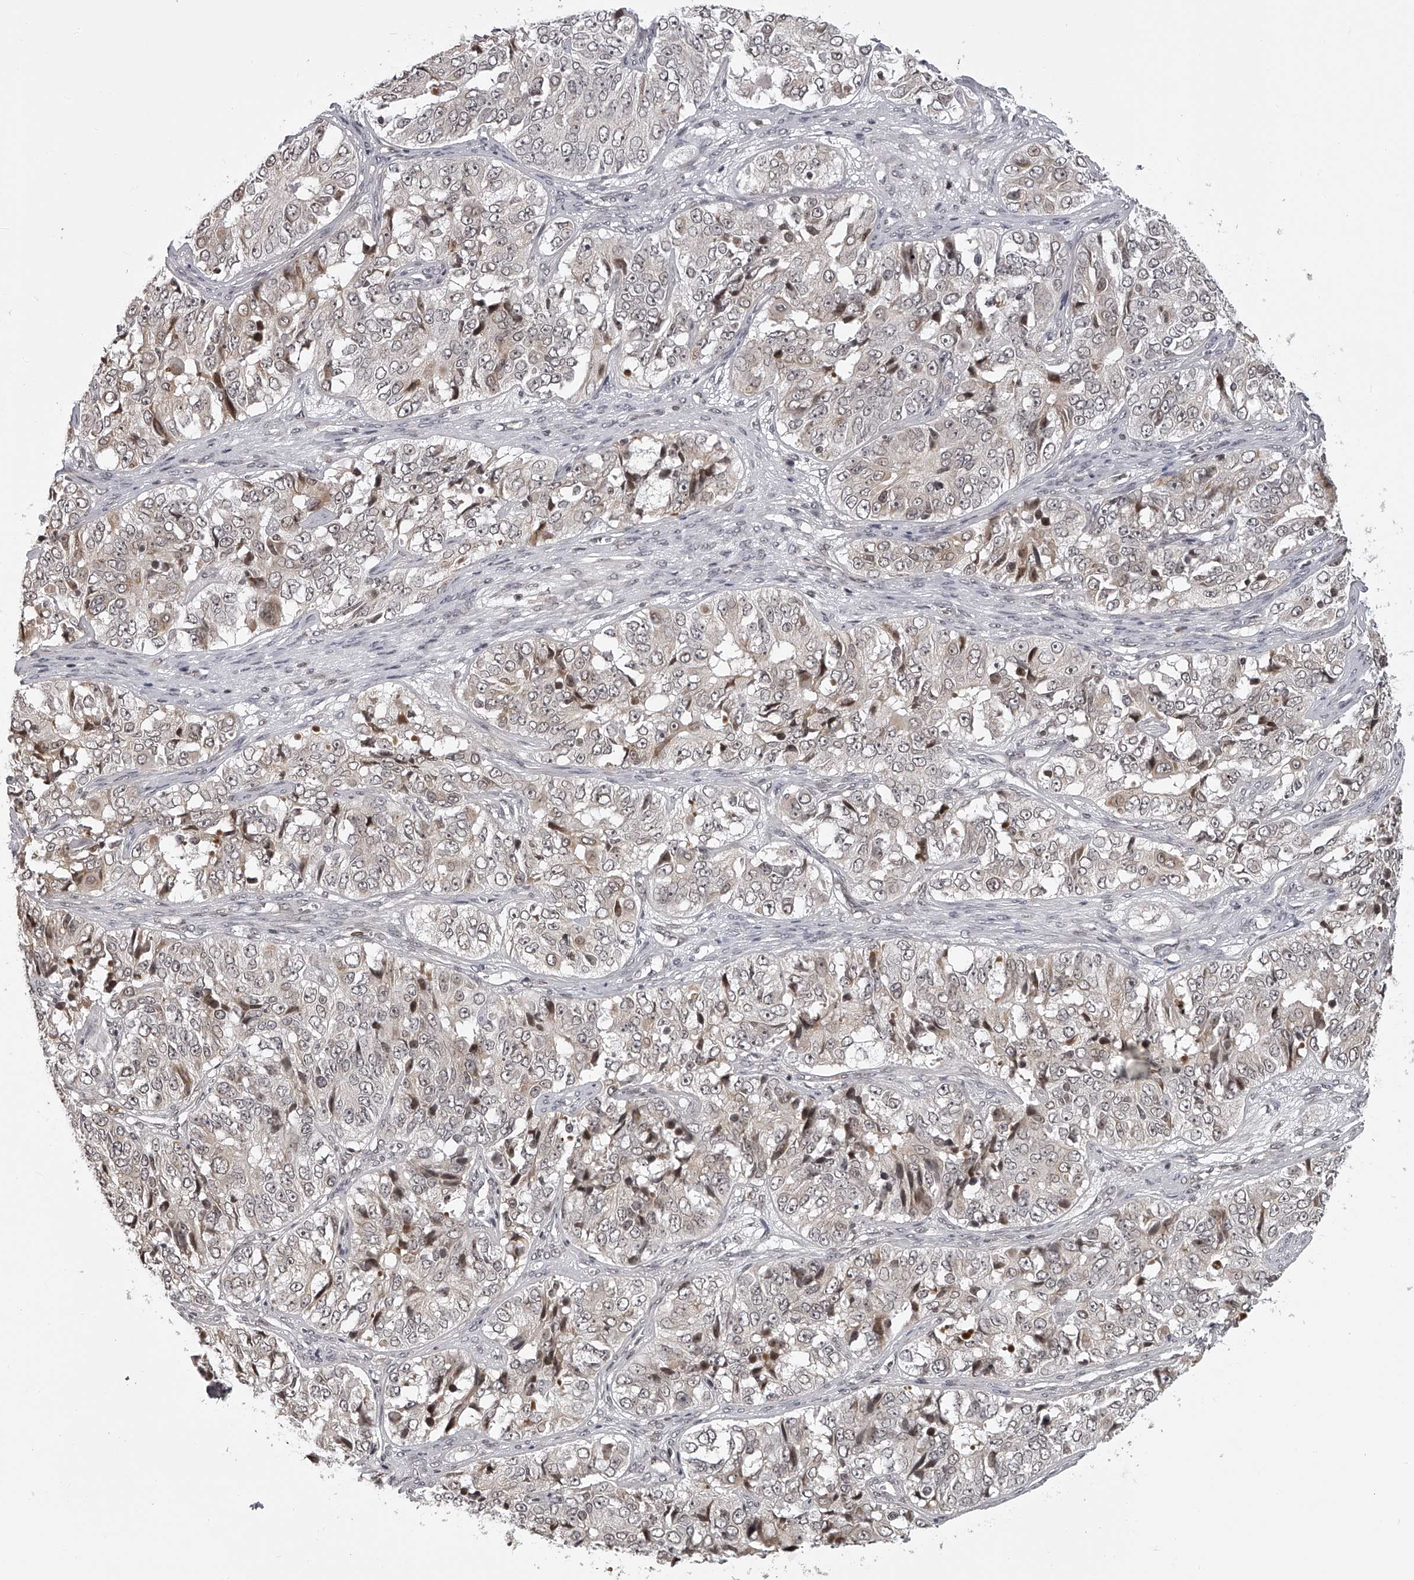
{"staining": {"intensity": "weak", "quantity": "<25%", "location": "cytoplasmic/membranous,nuclear"}, "tissue": "ovarian cancer", "cell_type": "Tumor cells", "image_type": "cancer", "snomed": [{"axis": "morphology", "description": "Carcinoma, endometroid"}, {"axis": "topography", "description": "Ovary"}], "caption": "DAB immunohistochemical staining of human ovarian cancer exhibits no significant staining in tumor cells.", "gene": "ODF2L", "patient": {"sex": "female", "age": 51}}